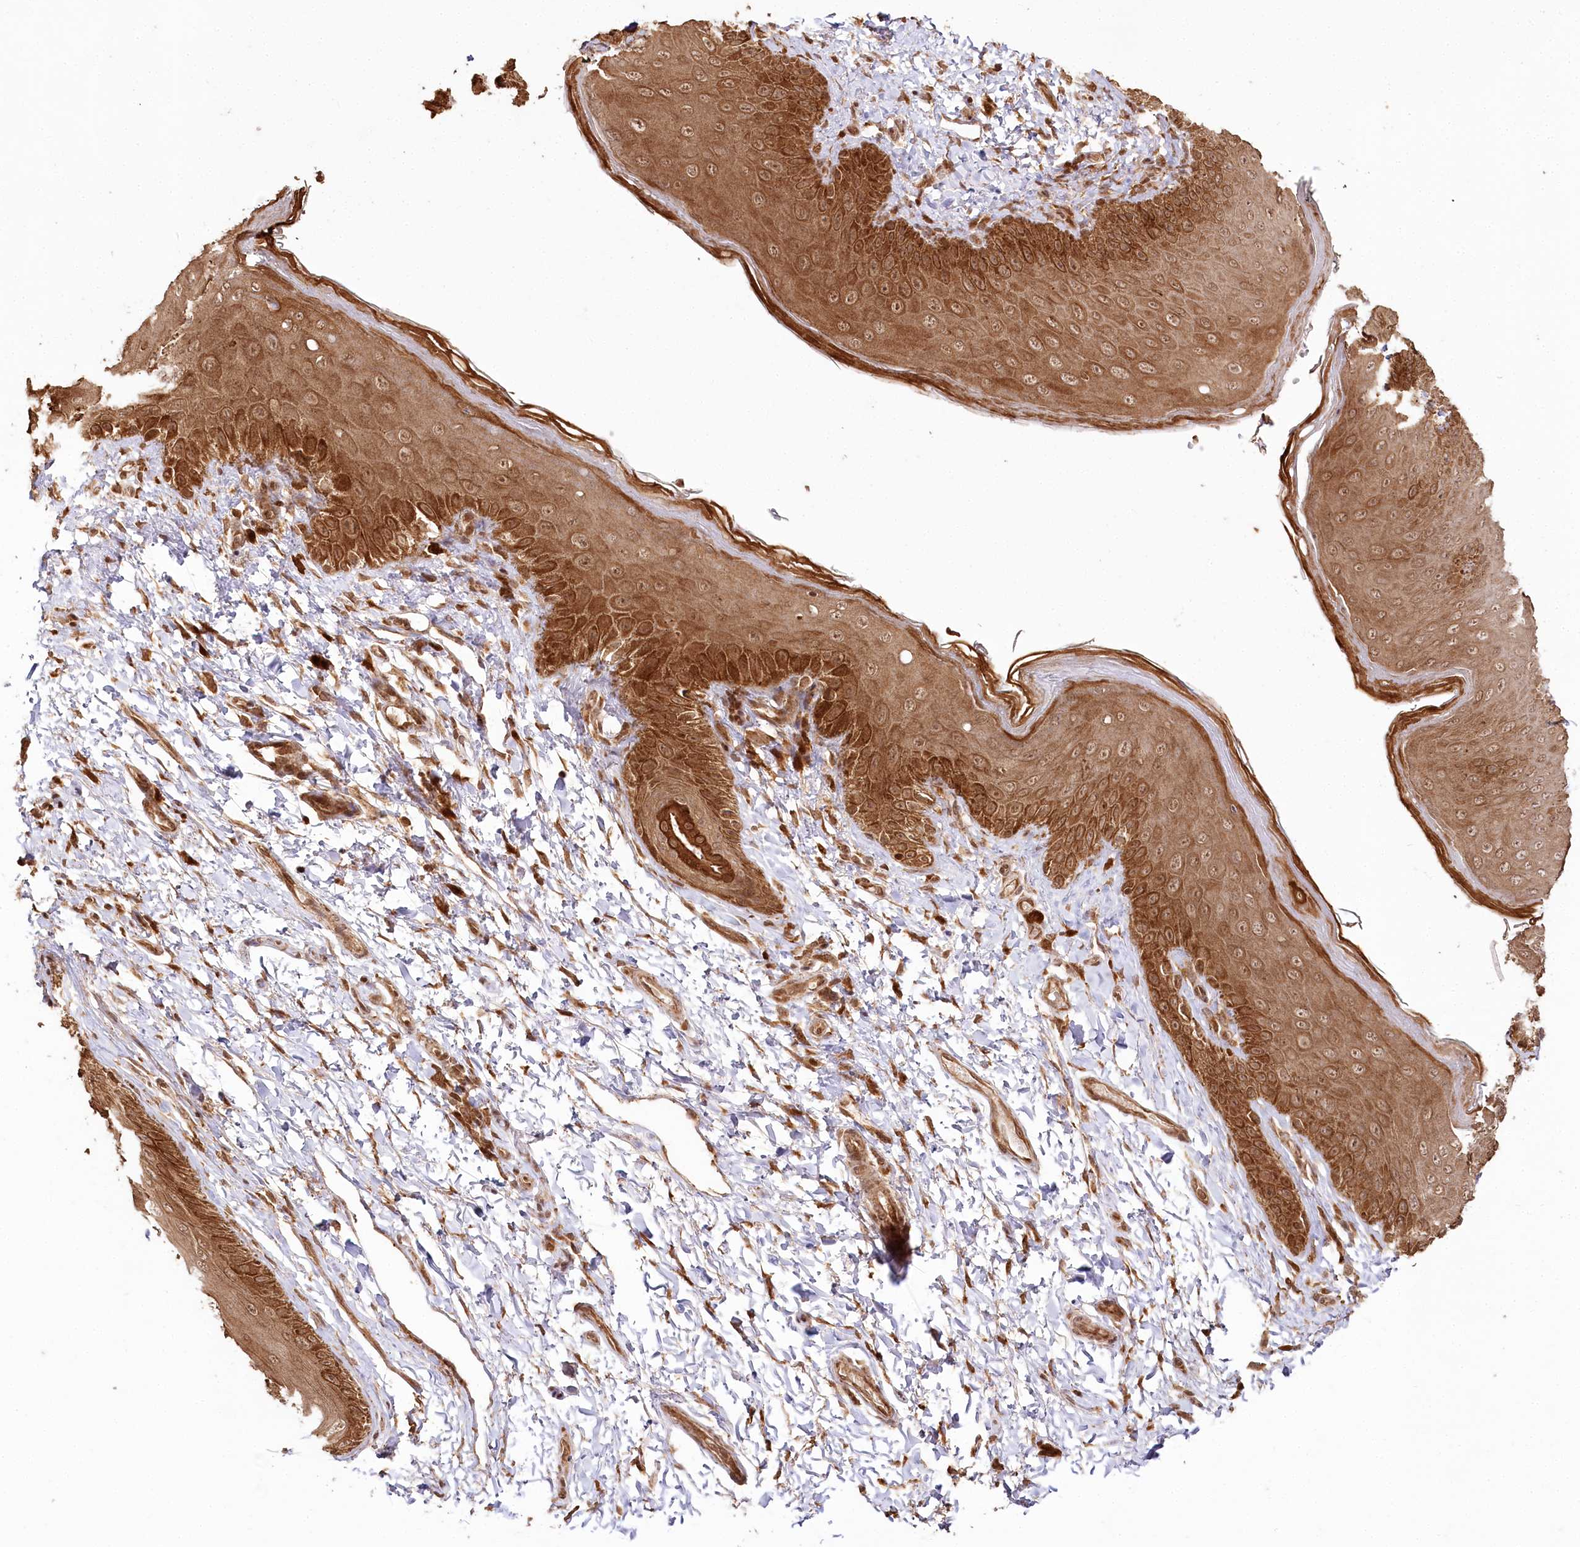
{"staining": {"intensity": "strong", "quantity": ">75%", "location": "cytoplasmic/membranous,nuclear"}, "tissue": "skin", "cell_type": "Epidermal cells", "image_type": "normal", "snomed": [{"axis": "morphology", "description": "Normal tissue, NOS"}, {"axis": "topography", "description": "Anal"}], "caption": "This image exhibits IHC staining of unremarkable human skin, with high strong cytoplasmic/membranous,nuclear expression in about >75% of epidermal cells.", "gene": "ULK2", "patient": {"sex": "male", "age": 44}}